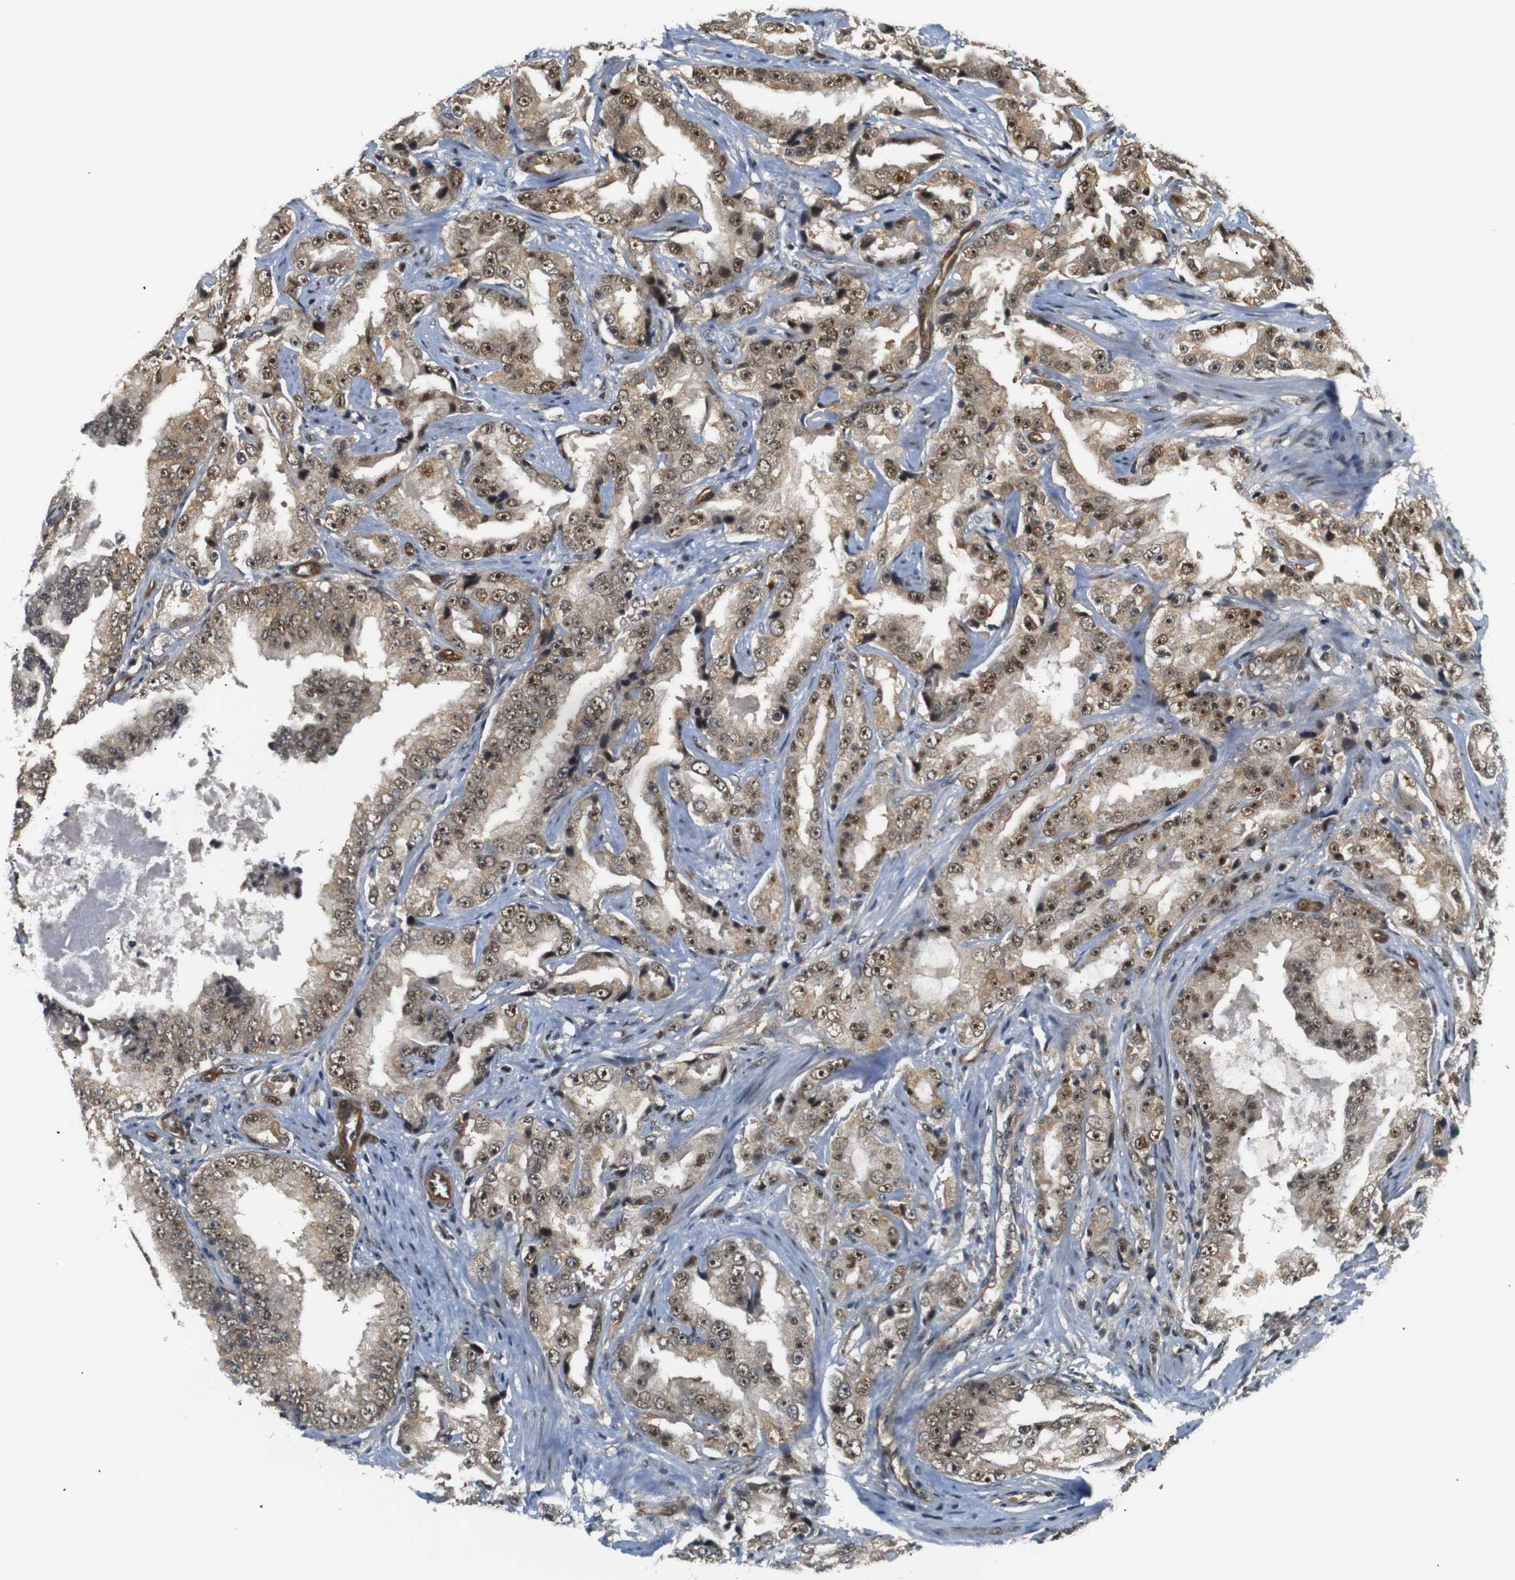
{"staining": {"intensity": "moderate", "quantity": "25%-75%", "location": "cytoplasmic/membranous,nuclear"}, "tissue": "prostate cancer", "cell_type": "Tumor cells", "image_type": "cancer", "snomed": [{"axis": "morphology", "description": "Adenocarcinoma, High grade"}, {"axis": "topography", "description": "Prostate"}], "caption": "Protein expression analysis of human prostate cancer (high-grade adenocarcinoma) reveals moderate cytoplasmic/membranous and nuclear staining in about 25%-75% of tumor cells.", "gene": "PARN", "patient": {"sex": "male", "age": 73}}